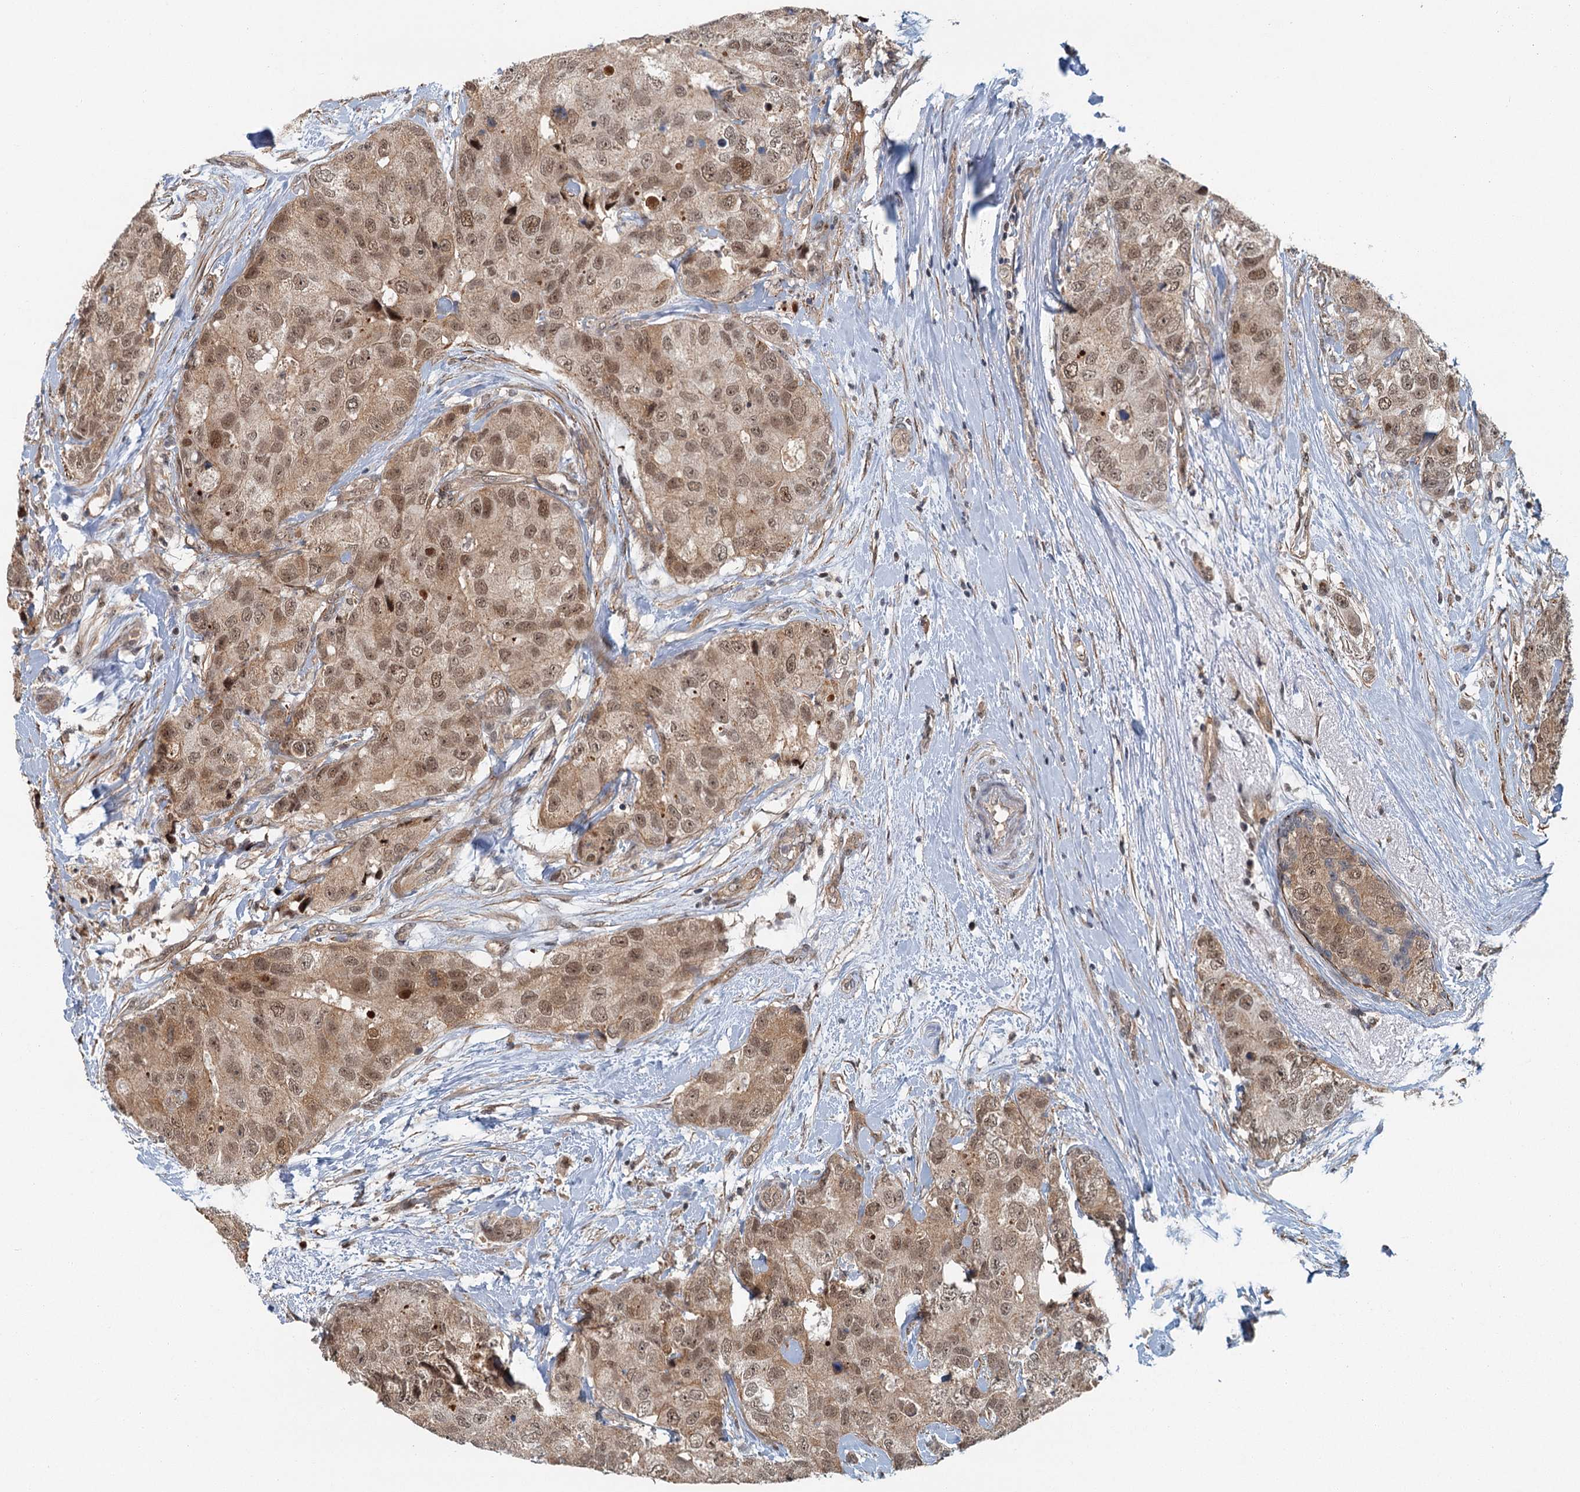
{"staining": {"intensity": "moderate", "quantity": ">75%", "location": "nuclear"}, "tissue": "breast cancer", "cell_type": "Tumor cells", "image_type": "cancer", "snomed": [{"axis": "morphology", "description": "Duct carcinoma"}, {"axis": "topography", "description": "Breast"}], "caption": "Moderate nuclear expression is identified in approximately >75% of tumor cells in breast invasive ductal carcinoma.", "gene": "TAS2R42", "patient": {"sex": "female", "age": 62}}